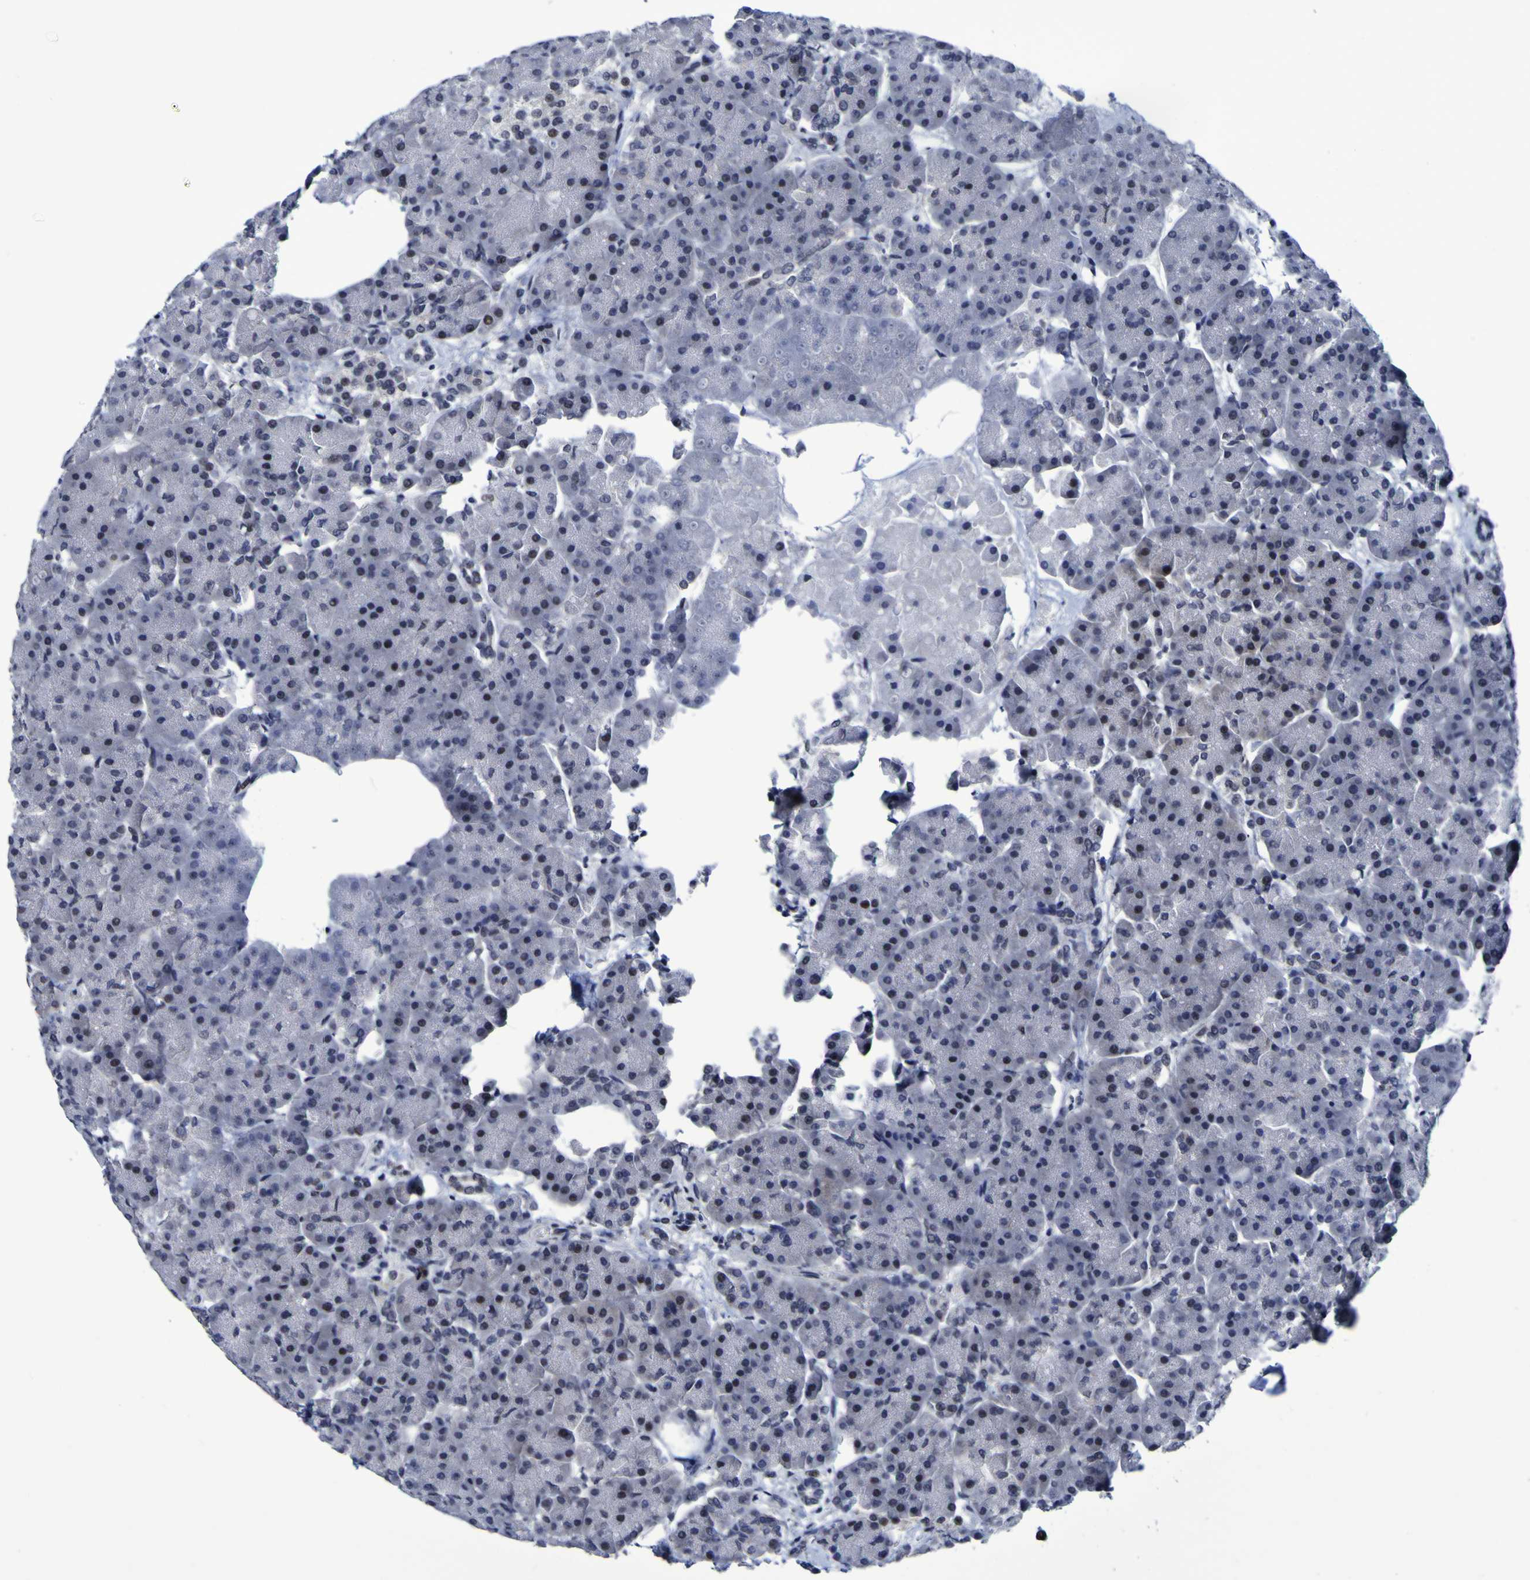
{"staining": {"intensity": "weak", "quantity": "<25%", "location": "nuclear"}, "tissue": "pancreas", "cell_type": "Exocrine glandular cells", "image_type": "normal", "snomed": [{"axis": "morphology", "description": "Normal tissue, NOS"}, {"axis": "topography", "description": "Pancreas"}], "caption": "IHC of unremarkable human pancreas shows no positivity in exocrine glandular cells.", "gene": "MBD3", "patient": {"sex": "female", "age": 70}}